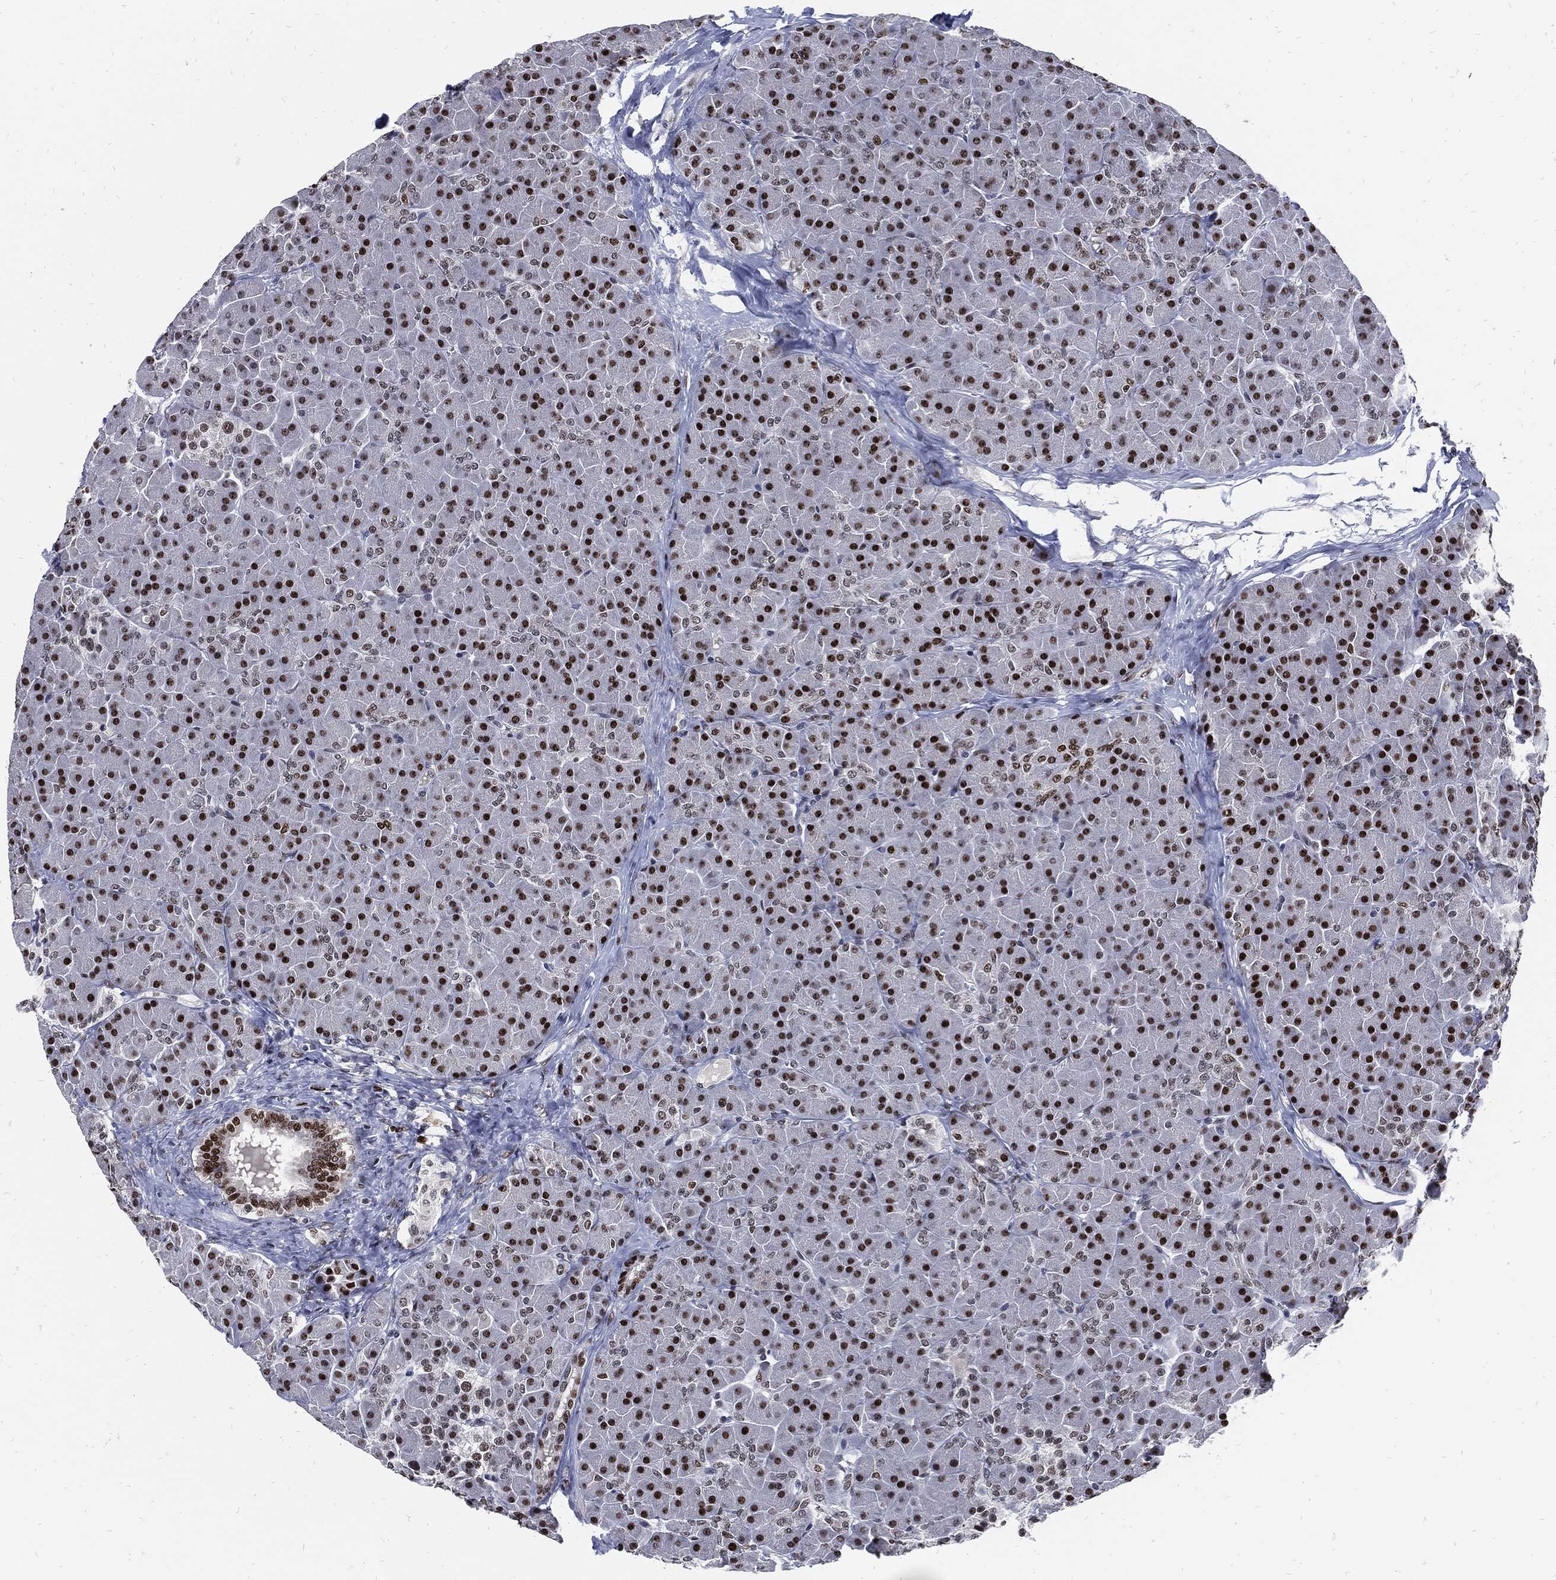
{"staining": {"intensity": "strong", "quantity": ">75%", "location": "nuclear"}, "tissue": "pancreas", "cell_type": "Exocrine glandular cells", "image_type": "normal", "snomed": [{"axis": "morphology", "description": "Normal tissue, NOS"}, {"axis": "topography", "description": "Pancreas"}], "caption": "The photomicrograph demonstrates immunohistochemical staining of normal pancreas. There is strong nuclear positivity is appreciated in about >75% of exocrine glandular cells. The protein of interest is shown in brown color, while the nuclei are stained blue.", "gene": "NBN", "patient": {"sex": "female", "age": 44}}